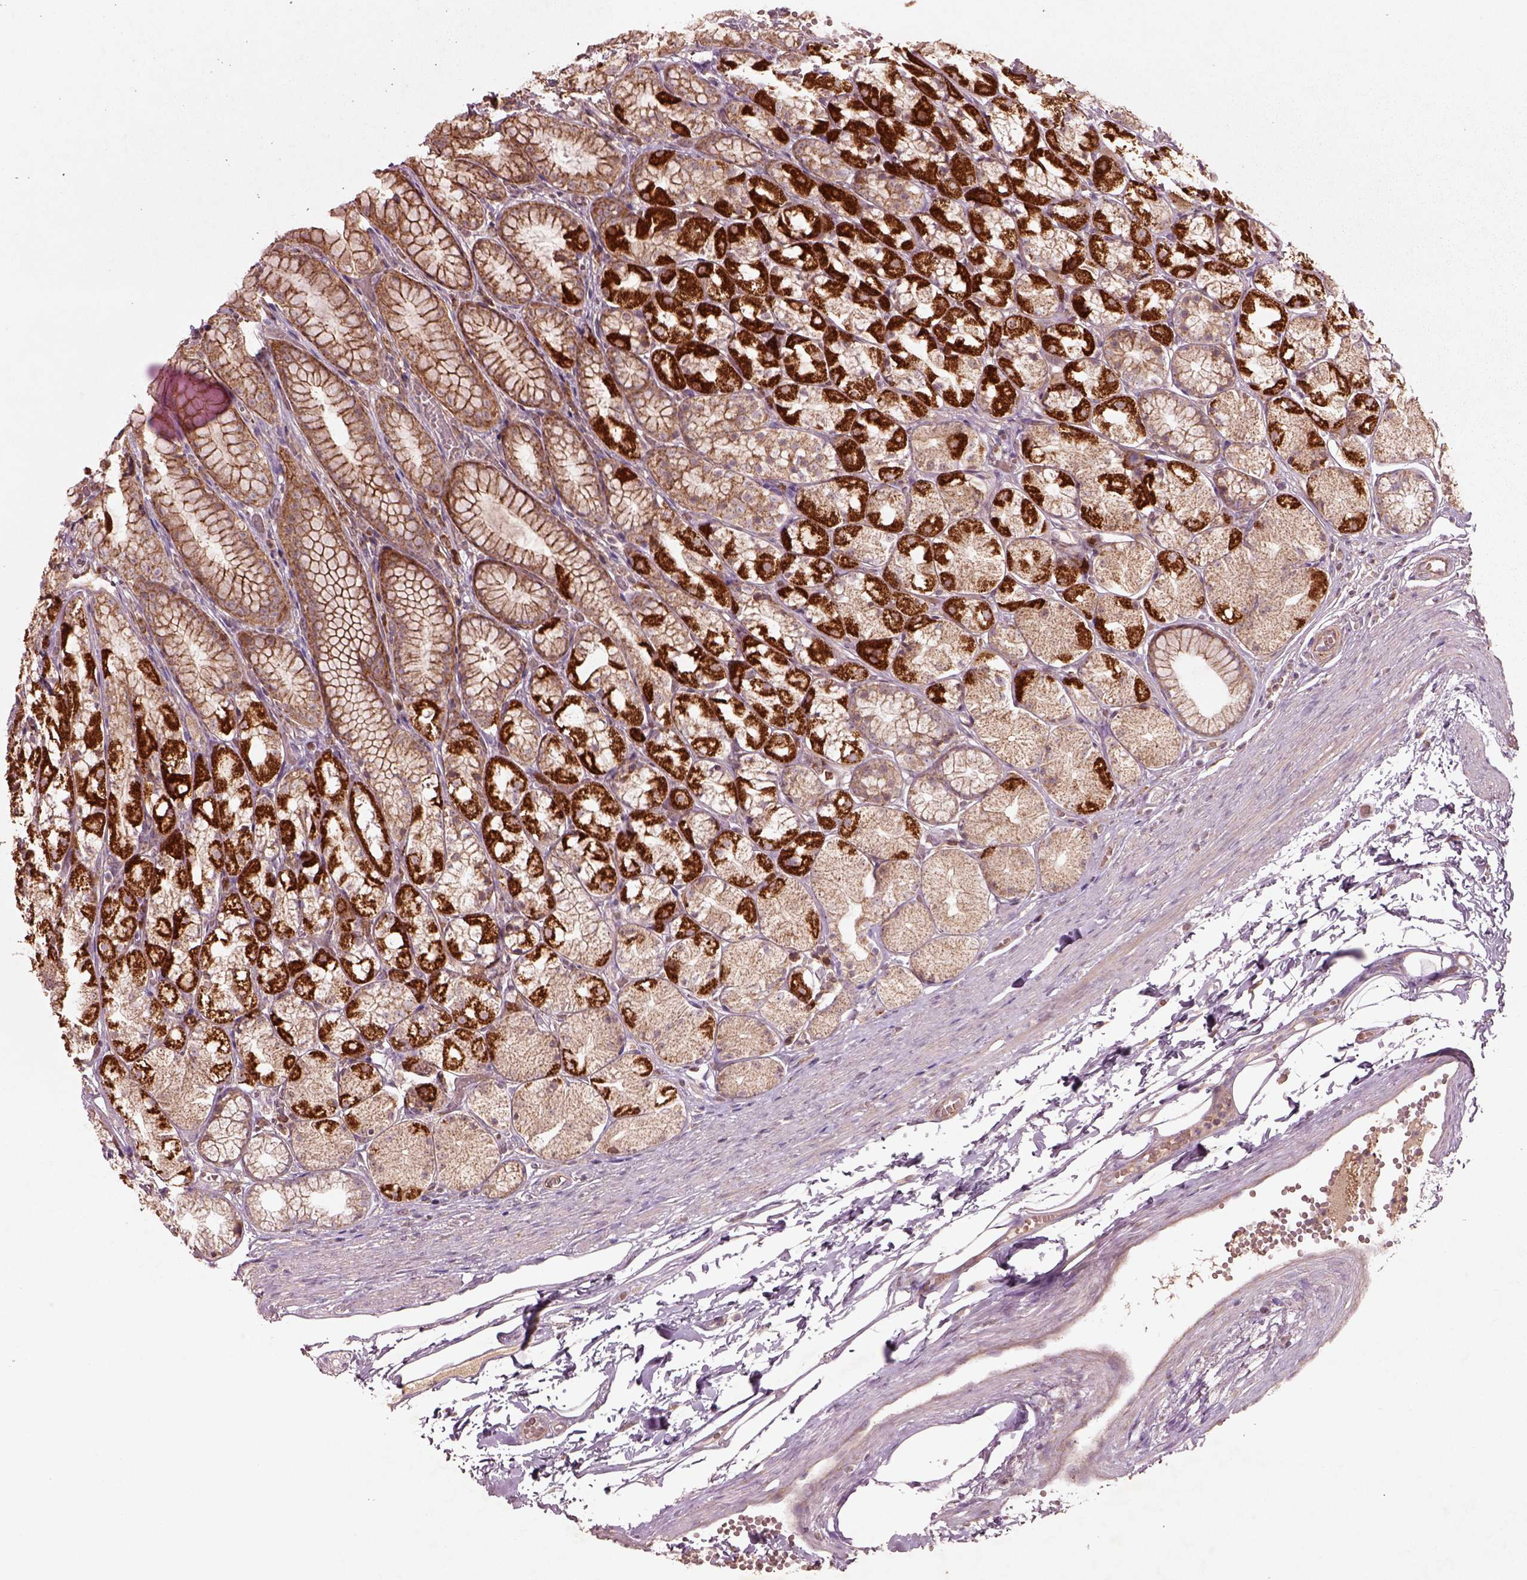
{"staining": {"intensity": "strong", "quantity": "25%-75%", "location": "cytoplasmic/membranous"}, "tissue": "stomach", "cell_type": "Glandular cells", "image_type": "normal", "snomed": [{"axis": "morphology", "description": "Normal tissue, NOS"}, {"axis": "topography", "description": "Stomach"}], "caption": "Immunohistochemical staining of unremarkable stomach demonstrates strong cytoplasmic/membranous protein staining in approximately 25%-75% of glandular cells.", "gene": "SLC25A31", "patient": {"sex": "male", "age": 70}}